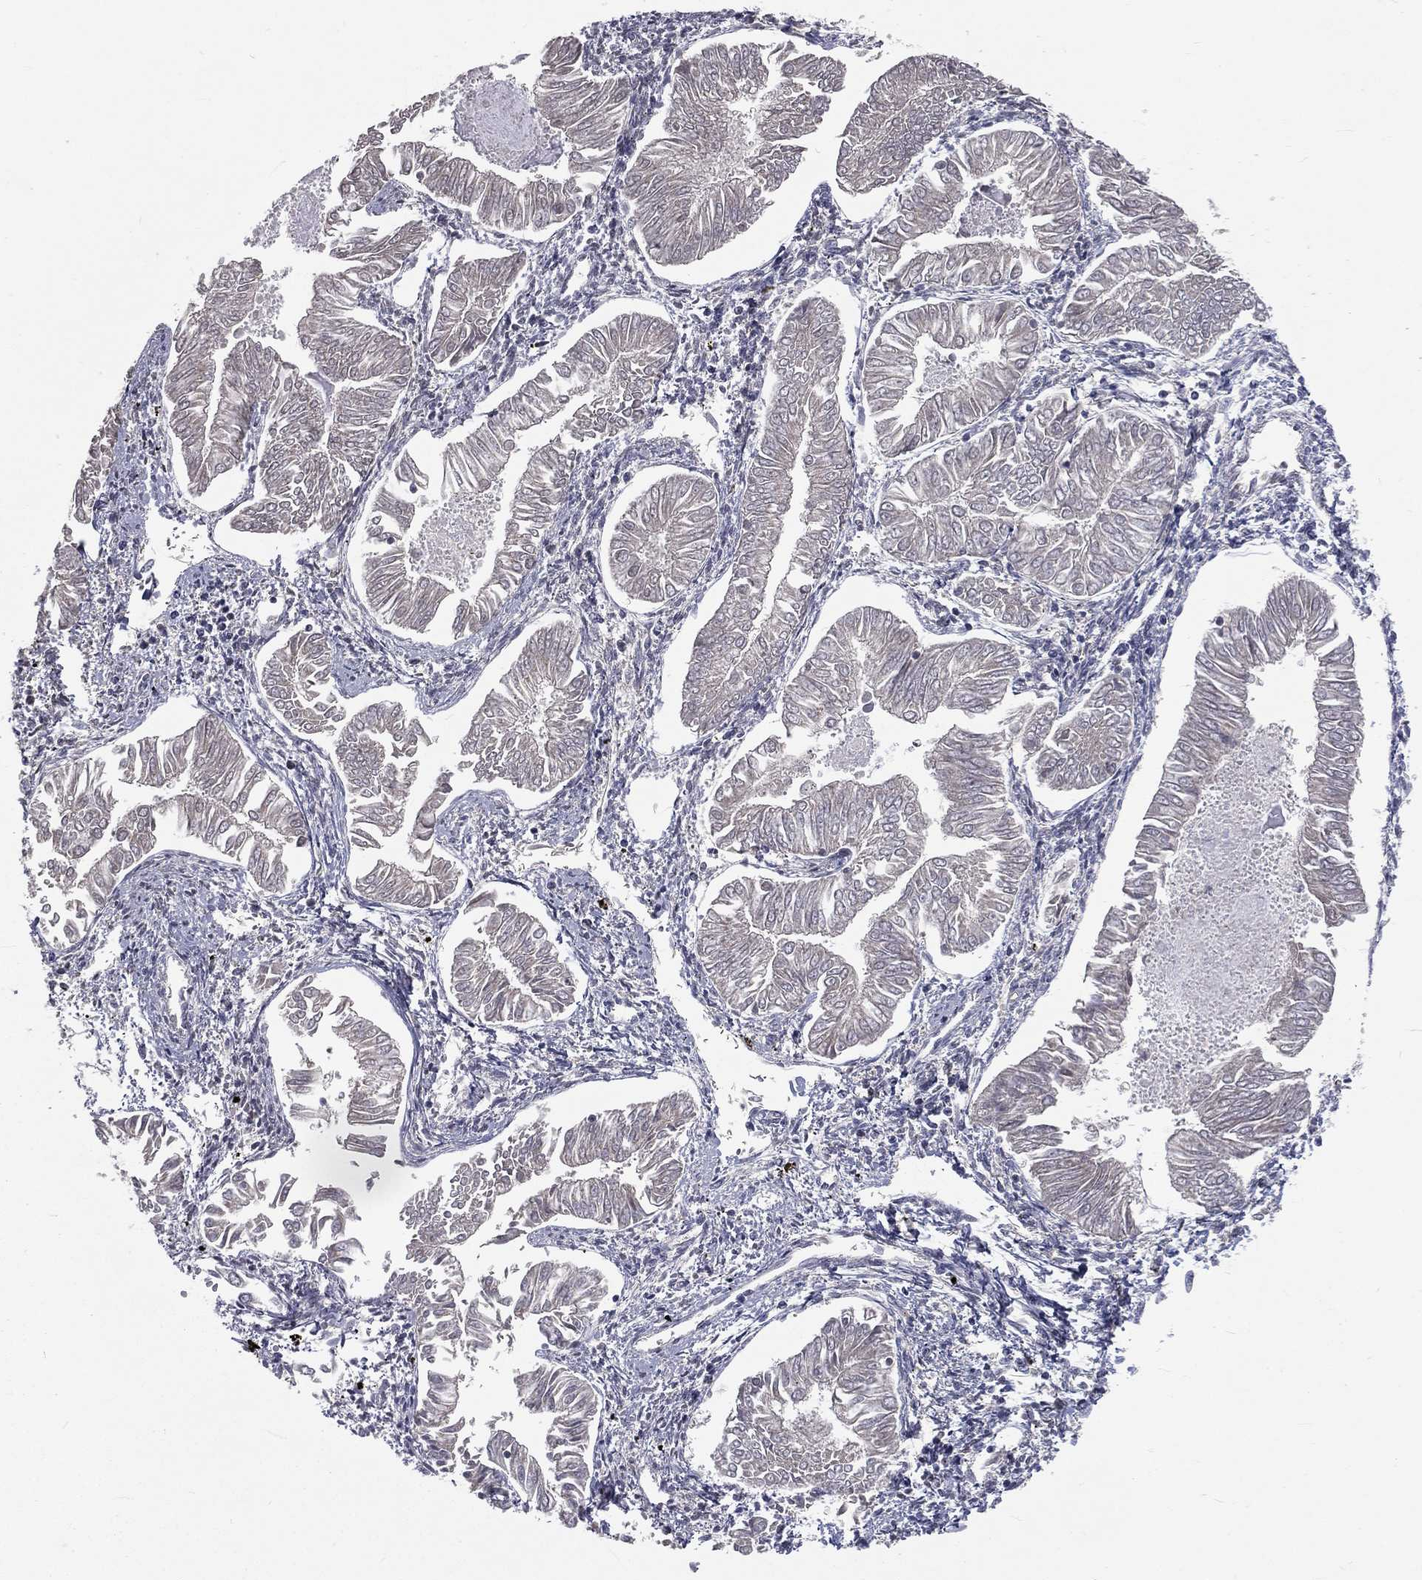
{"staining": {"intensity": "negative", "quantity": "none", "location": "none"}, "tissue": "endometrial cancer", "cell_type": "Tumor cells", "image_type": "cancer", "snomed": [{"axis": "morphology", "description": "Adenocarcinoma, NOS"}, {"axis": "topography", "description": "Endometrium"}], "caption": "An image of endometrial adenocarcinoma stained for a protein reveals no brown staining in tumor cells.", "gene": "GPD1", "patient": {"sex": "female", "age": 53}}